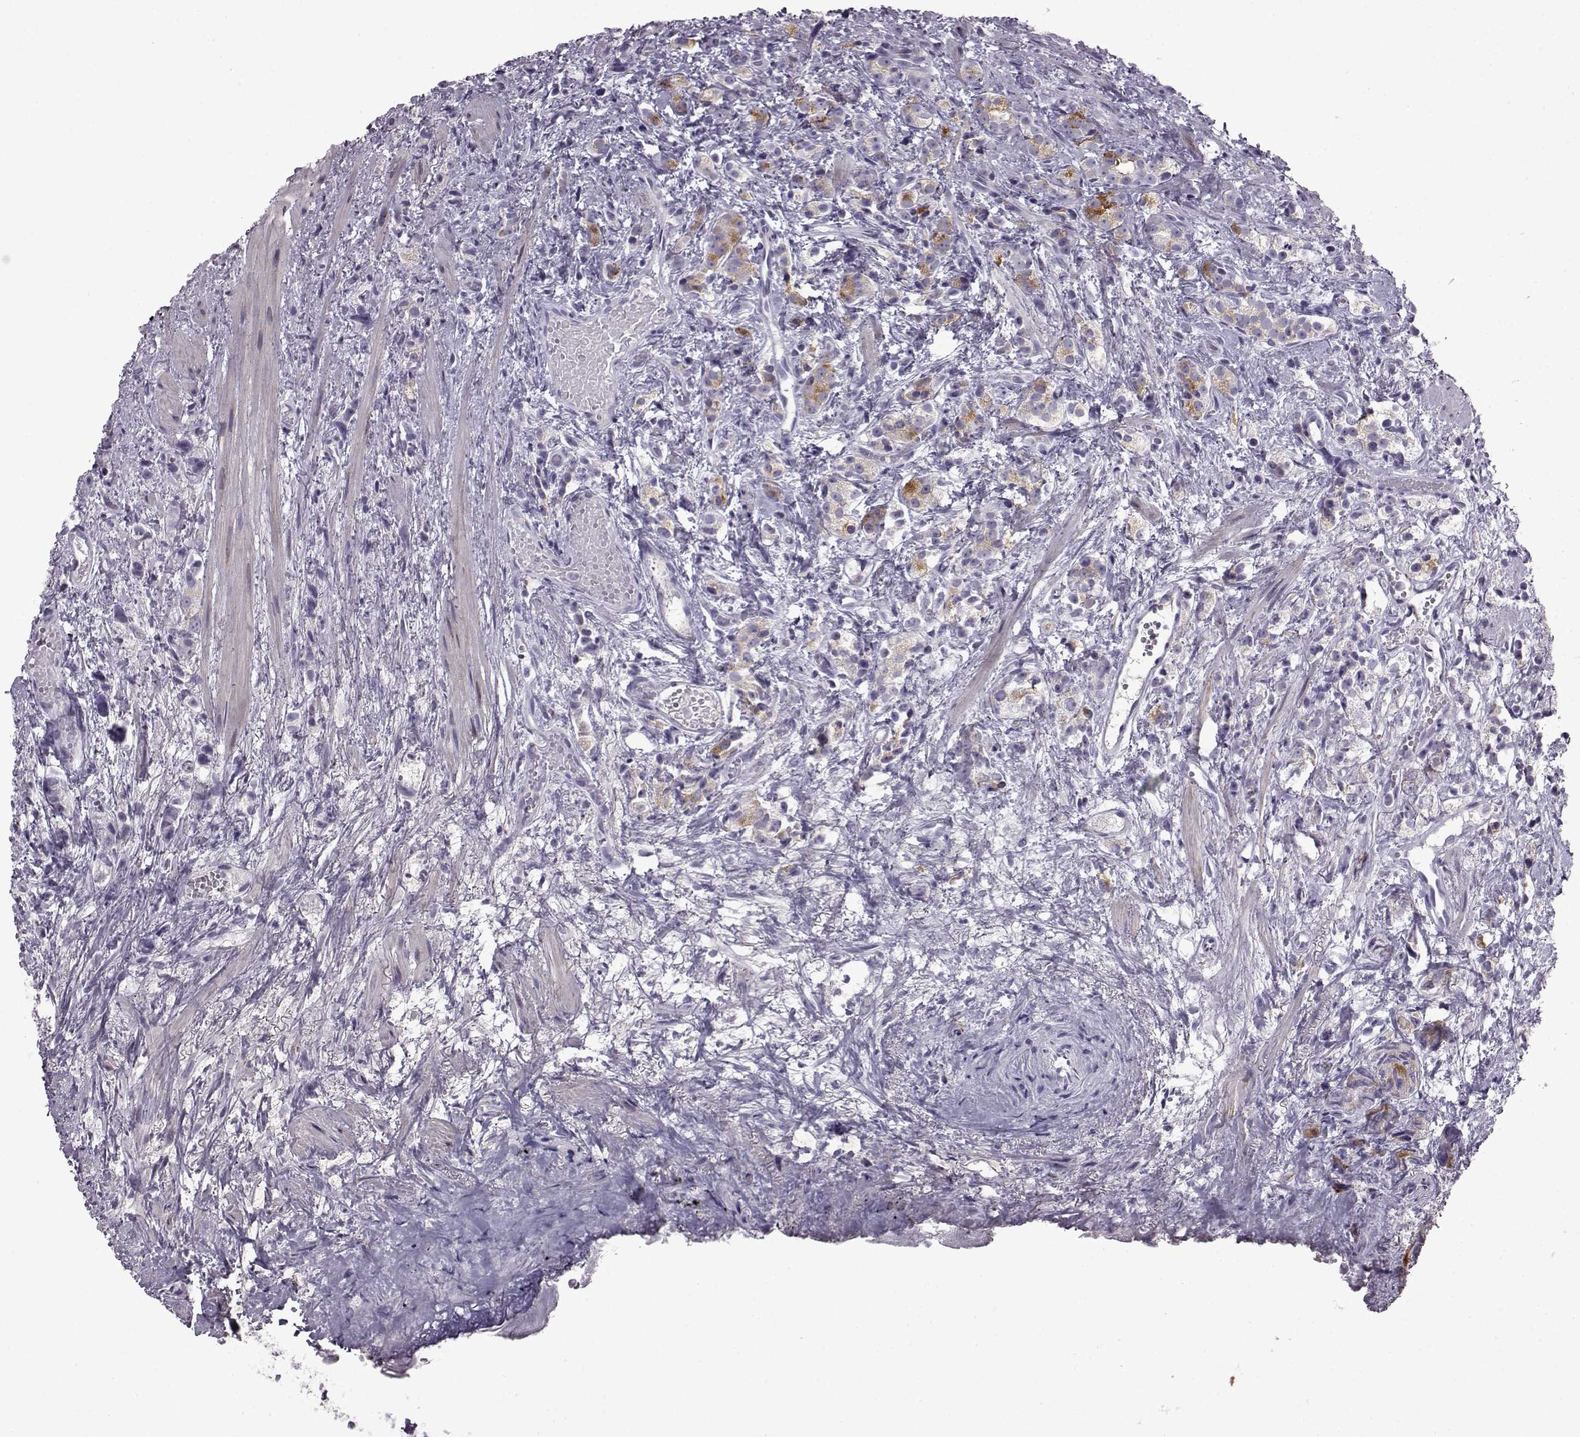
{"staining": {"intensity": "weak", "quantity": "<25%", "location": "cytoplasmic/membranous"}, "tissue": "prostate cancer", "cell_type": "Tumor cells", "image_type": "cancer", "snomed": [{"axis": "morphology", "description": "Adenocarcinoma, High grade"}, {"axis": "topography", "description": "Prostate"}], "caption": "DAB (3,3'-diaminobenzidine) immunohistochemical staining of human prostate cancer (adenocarcinoma (high-grade)) shows no significant positivity in tumor cells. (DAB (3,3'-diaminobenzidine) IHC, high magnification).", "gene": "SLC28A2", "patient": {"sex": "male", "age": 53}}